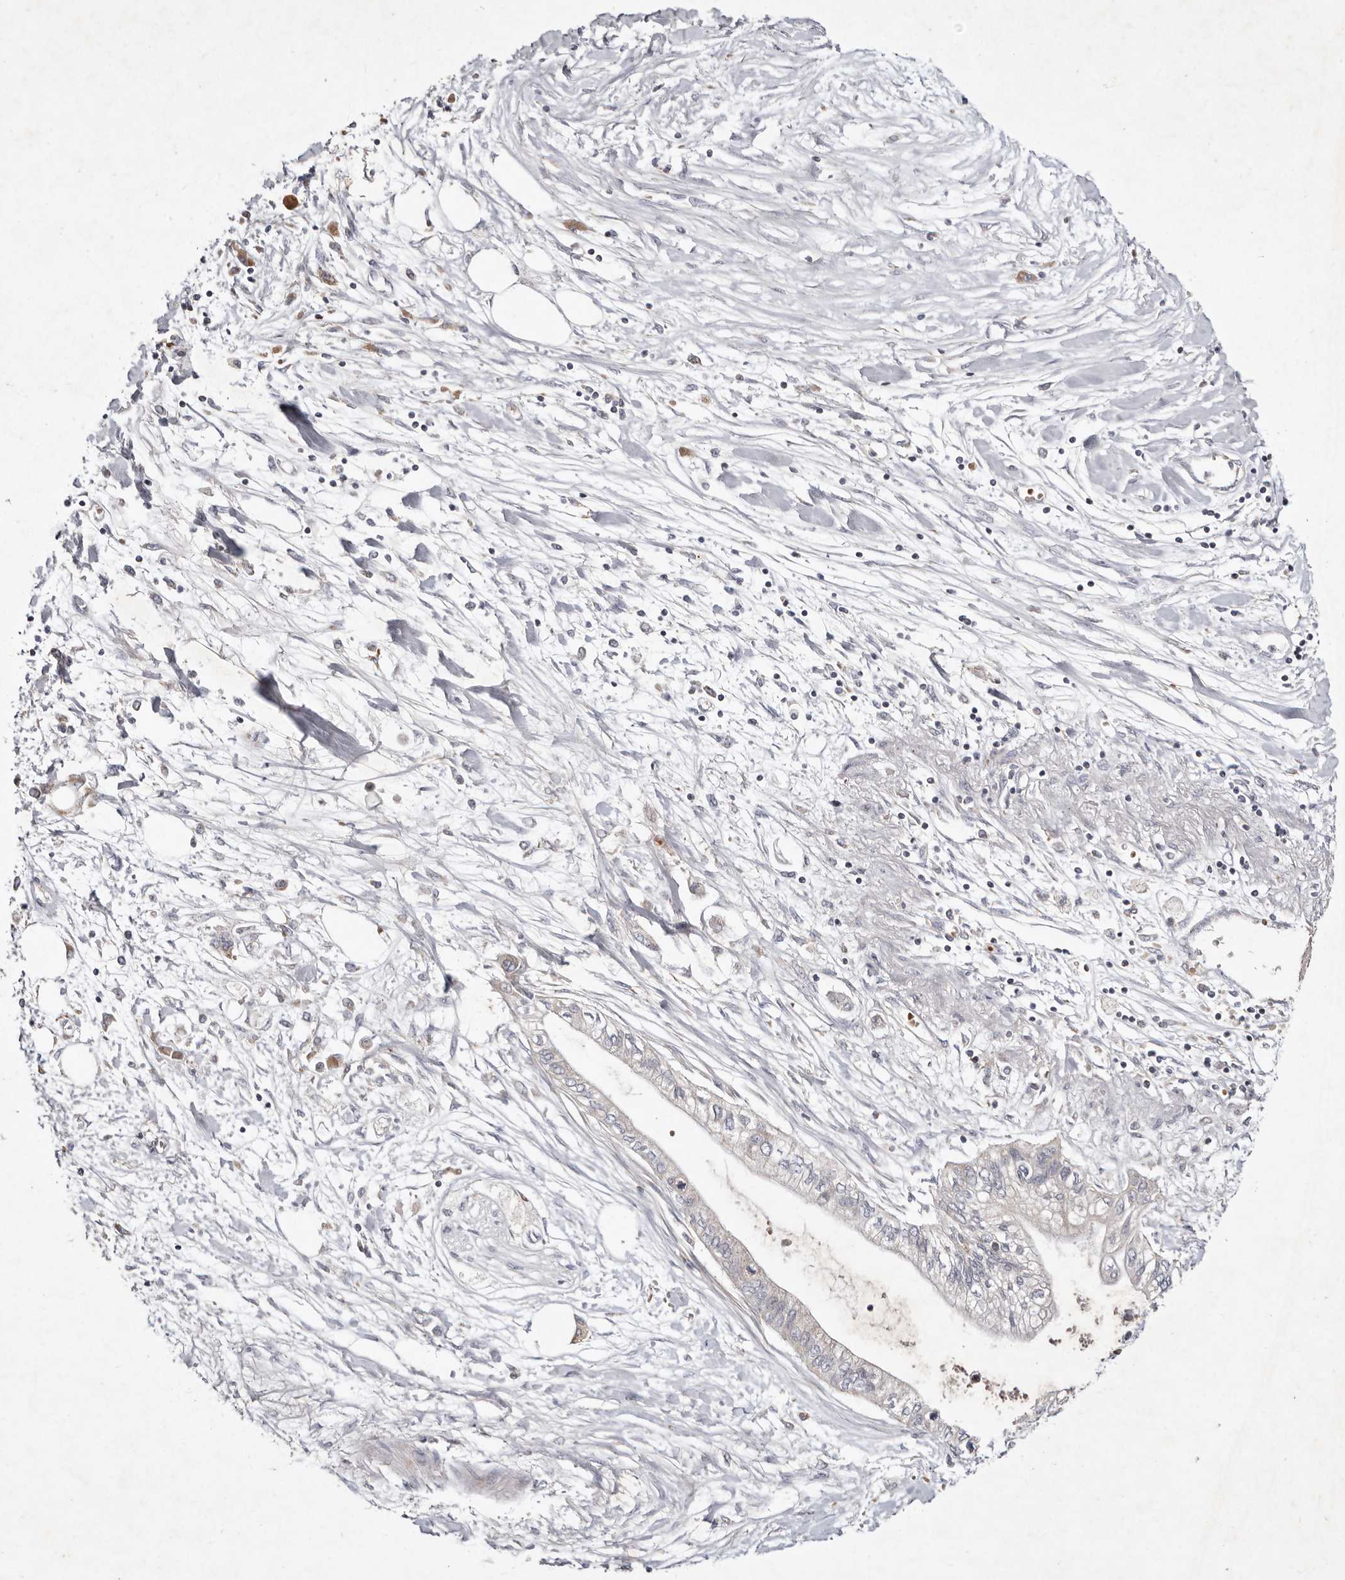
{"staining": {"intensity": "moderate", "quantity": "<25%", "location": "cytoplasmic/membranous"}, "tissue": "pancreatic cancer", "cell_type": "Tumor cells", "image_type": "cancer", "snomed": [{"axis": "morphology", "description": "Adenocarcinoma, NOS"}, {"axis": "topography", "description": "Pancreas"}], "caption": "The image shows immunohistochemical staining of adenocarcinoma (pancreatic). There is moderate cytoplasmic/membranous expression is appreciated in approximately <25% of tumor cells.", "gene": "SLC25A20", "patient": {"sex": "female", "age": 77}}